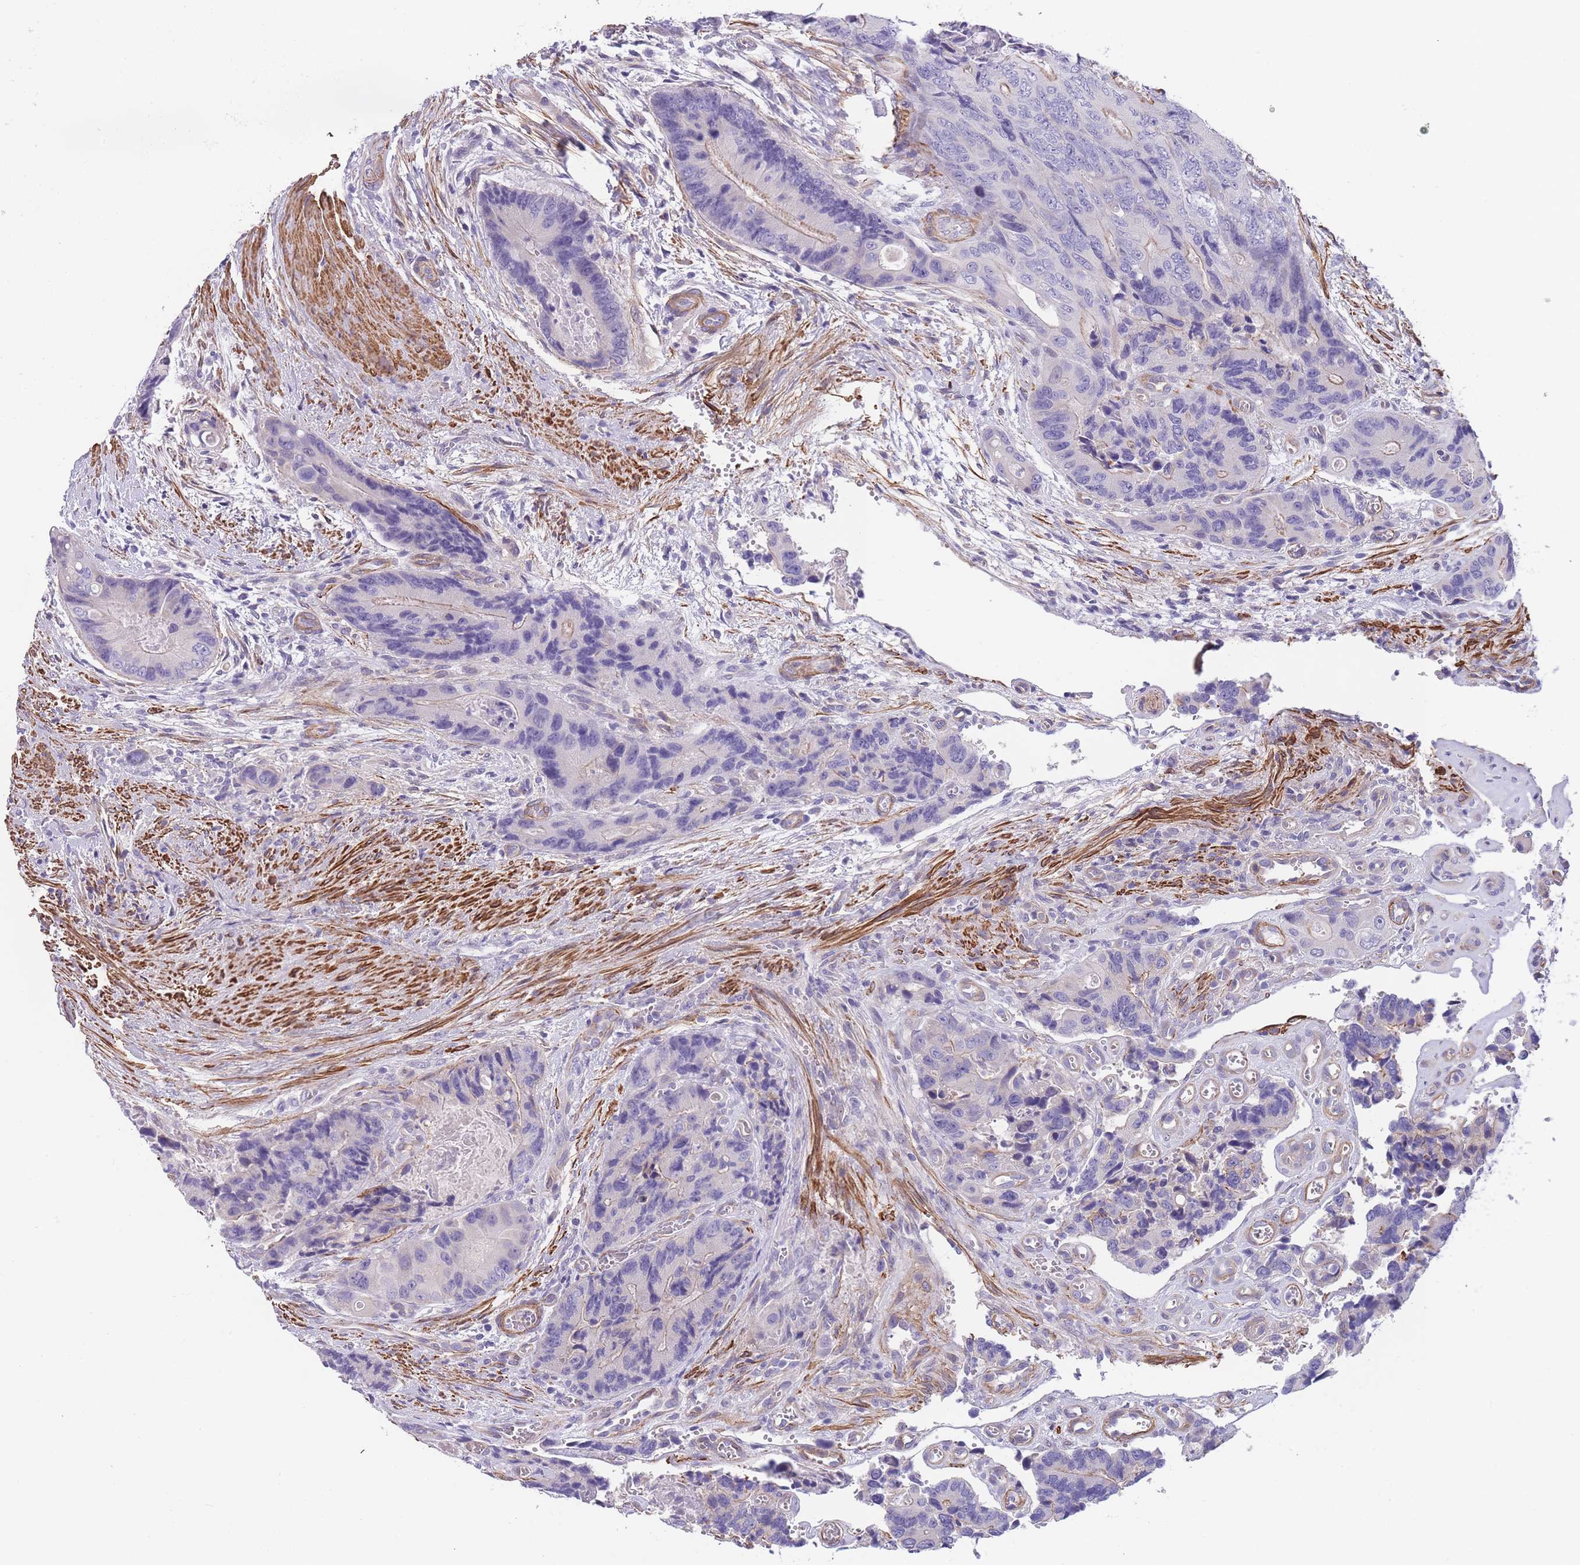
{"staining": {"intensity": "negative", "quantity": "none", "location": "none"}, "tissue": "colorectal cancer", "cell_type": "Tumor cells", "image_type": "cancer", "snomed": [{"axis": "morphology", "description": "Adenocarcinoma, NOS"}, {"axis": "topography", "description": "Colon"}], "caption": "This is an IHC micrograph of human adenocarcinoma (colorectal). There is no positivity in tumor cells.", "gene": "FAM124A", "patient": {"sex": "male", "age": 84}}